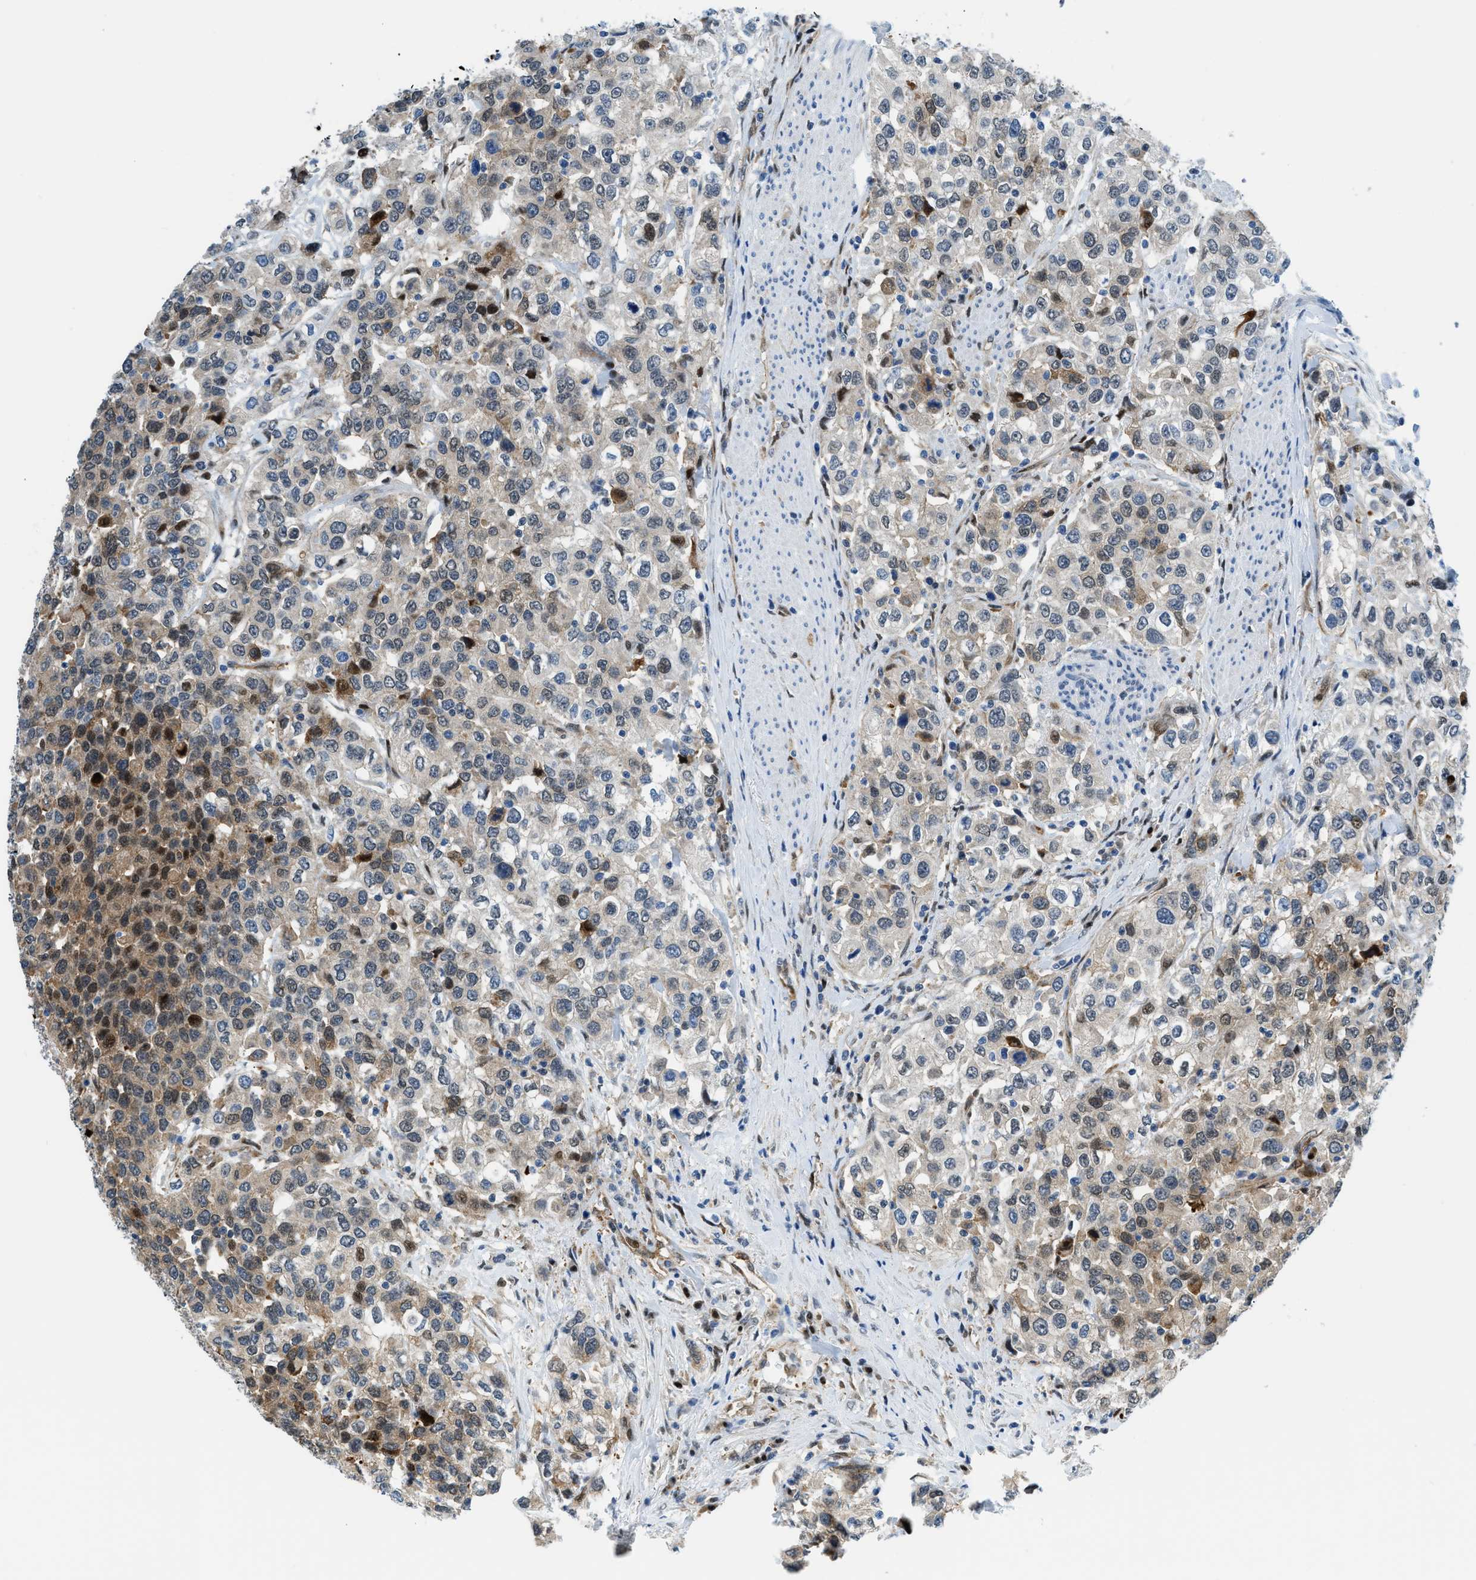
{"staining": {"intensity": "moderate", "quantity": "25%-75%", "location": "cytoplasmic/membranous,nuclear"}, "tissue": "urothelial cancer", "cell_type": "Tumor cells", "image_type": "cancer", "snomed": [{"axis": "morphology", "description": "Urothelial carcinoma, High grade"}, {"axis": "topography", "description": "Urinary bladder"}], "caption": "IHC image of human urothelial carcinoma (high-grade) stained for a protein (brown), which demonstrates medium levels of moderate cytoplasmic/membranous and nuclear expression in about 25%-75% of tumor cells.", "gene": "YWHAE", "patient": {"sex": "female", "age": 80}}